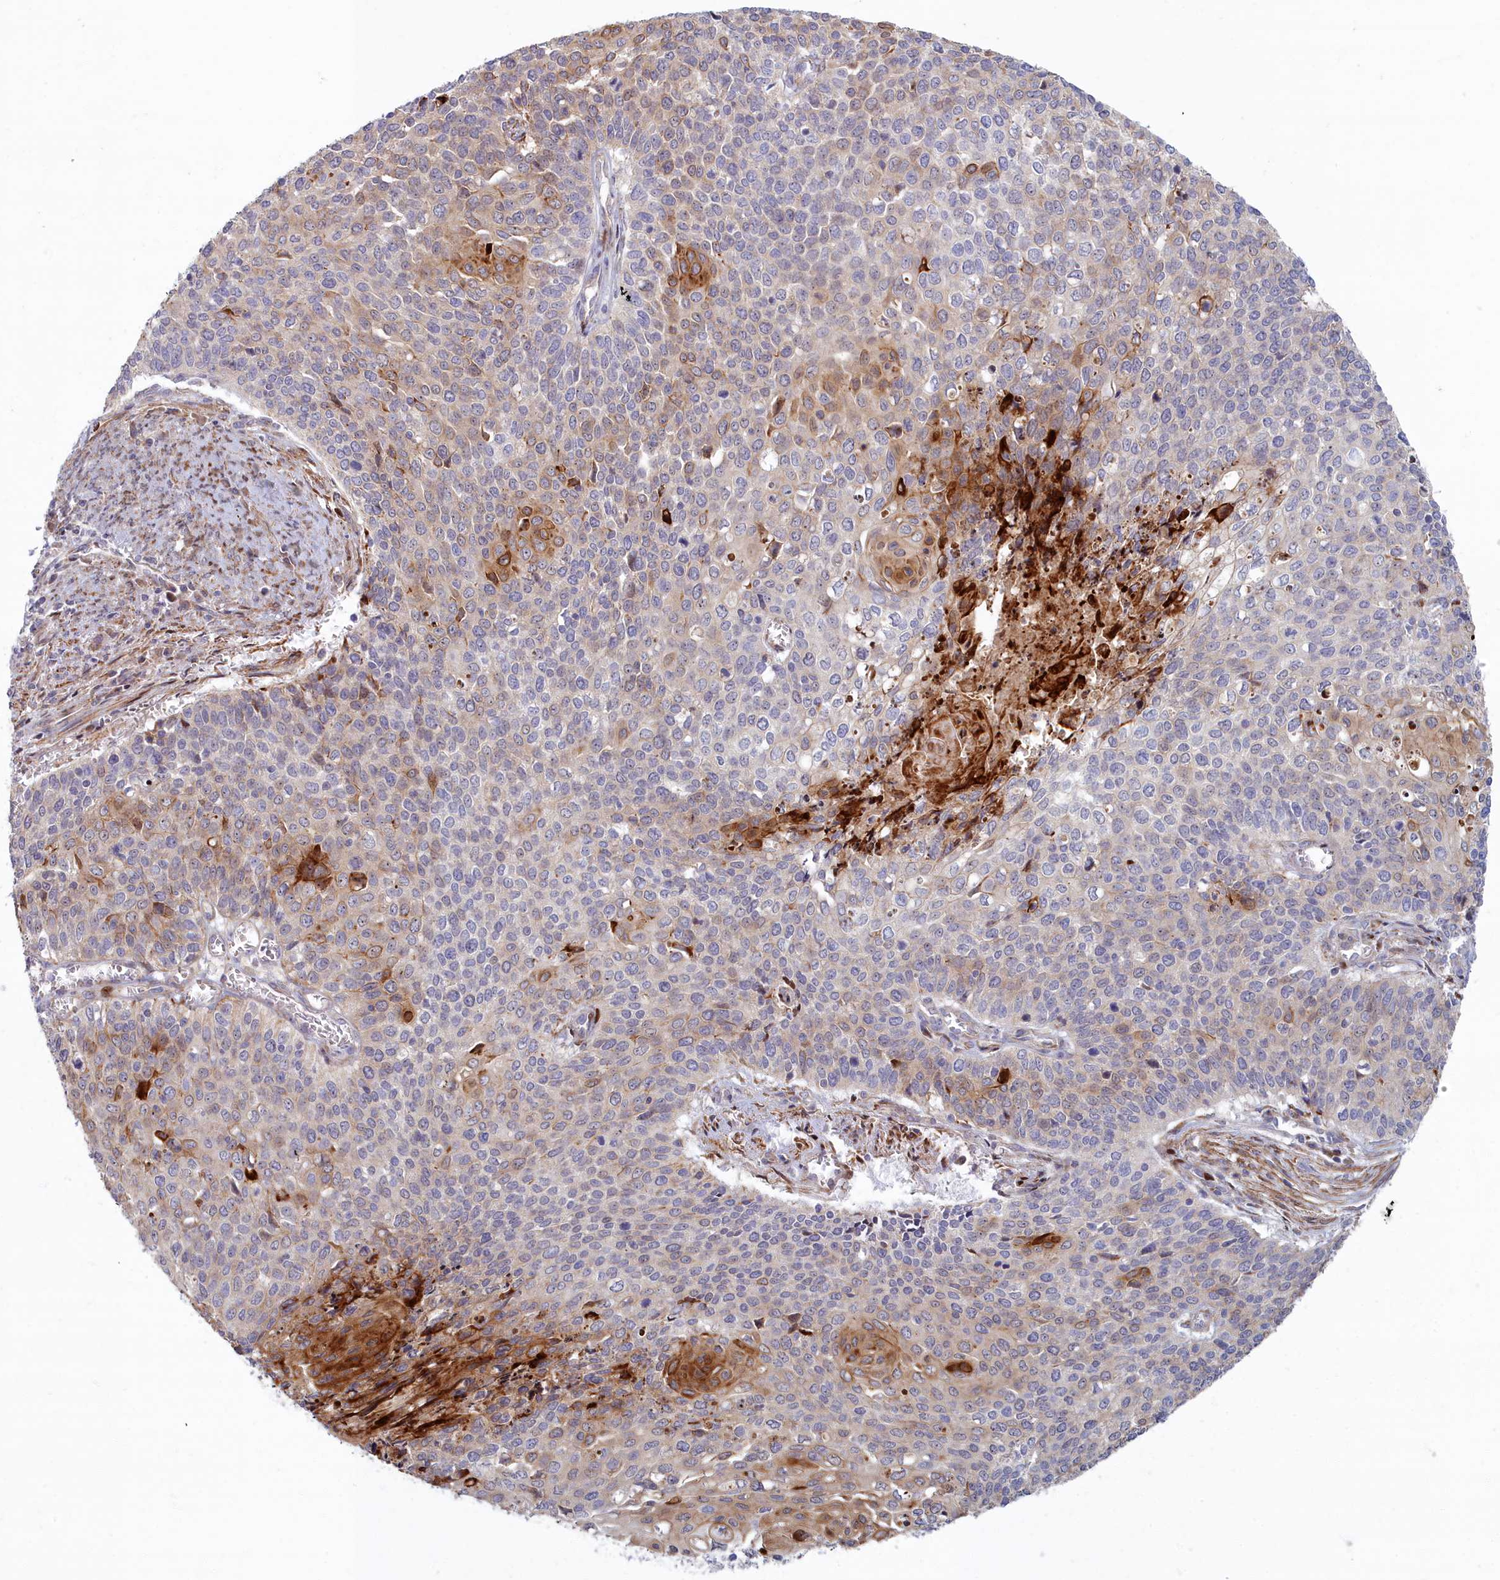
{"staining": {"intensity": "moderate", "quantity": "<25%", "location": "cytoplasmic/membranous"}, "tissue": "cervical cancer", "cell_type": "Tumor cells", "image_type": "cancer", "snomed": [{"axis": "morphology", "description": "Squamous cell carcinoma, NOS"}, {"axis": "topography", "description": "Cervix"}], "caption": "This image displays immunohistochemistry (IHC) staining of human cervical cancer, with low moderate cytoplasmic/membranous staining in approximately <25% of tumor cells.", "gene": "C15orf40", "patient": {"sex": "female", "age": 39}}